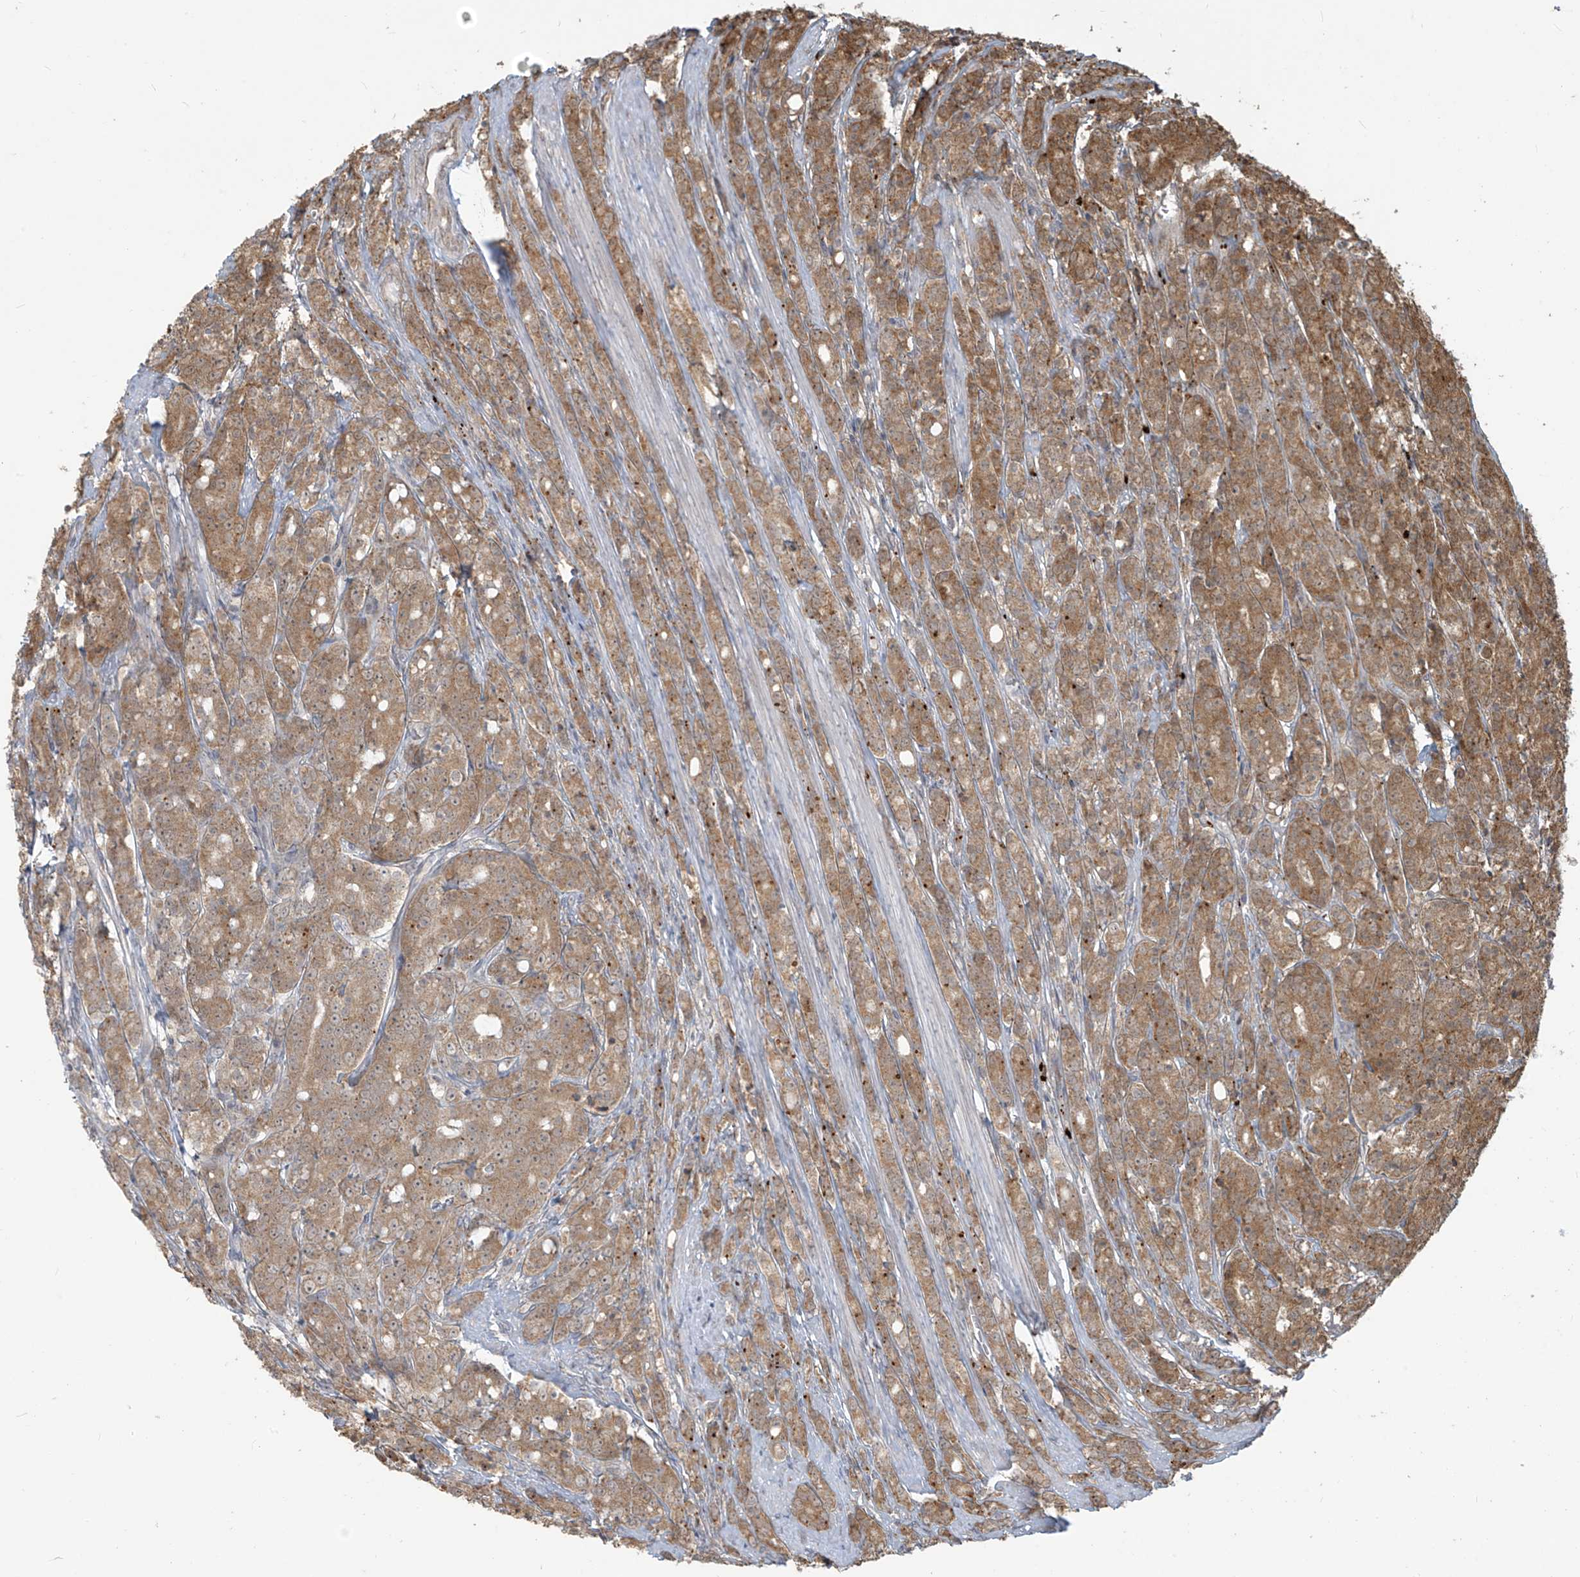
{"staining": {"intensity": "moderate", "quantity": ">75%", "location": "cytoplasmic/membranous"}, "tissue": "prostate cancer", "cell_type": "Tumor cells", "image_type": "cancer", "snomed": [{"axis": "morphology", "description": "Adenocarcinoma, High grade"}, {"axis": "topography", "description": "Prostate"}], "caption": "This image shows IHC staining of human prostate cancer (adenocarcinoma (high-grade)), with medium moderate cytoplasmic/membranous positivity in about >75% of tumor cells.", "gene": "PLEKHM3", "patient": {"sex": "male", "age": 62}}